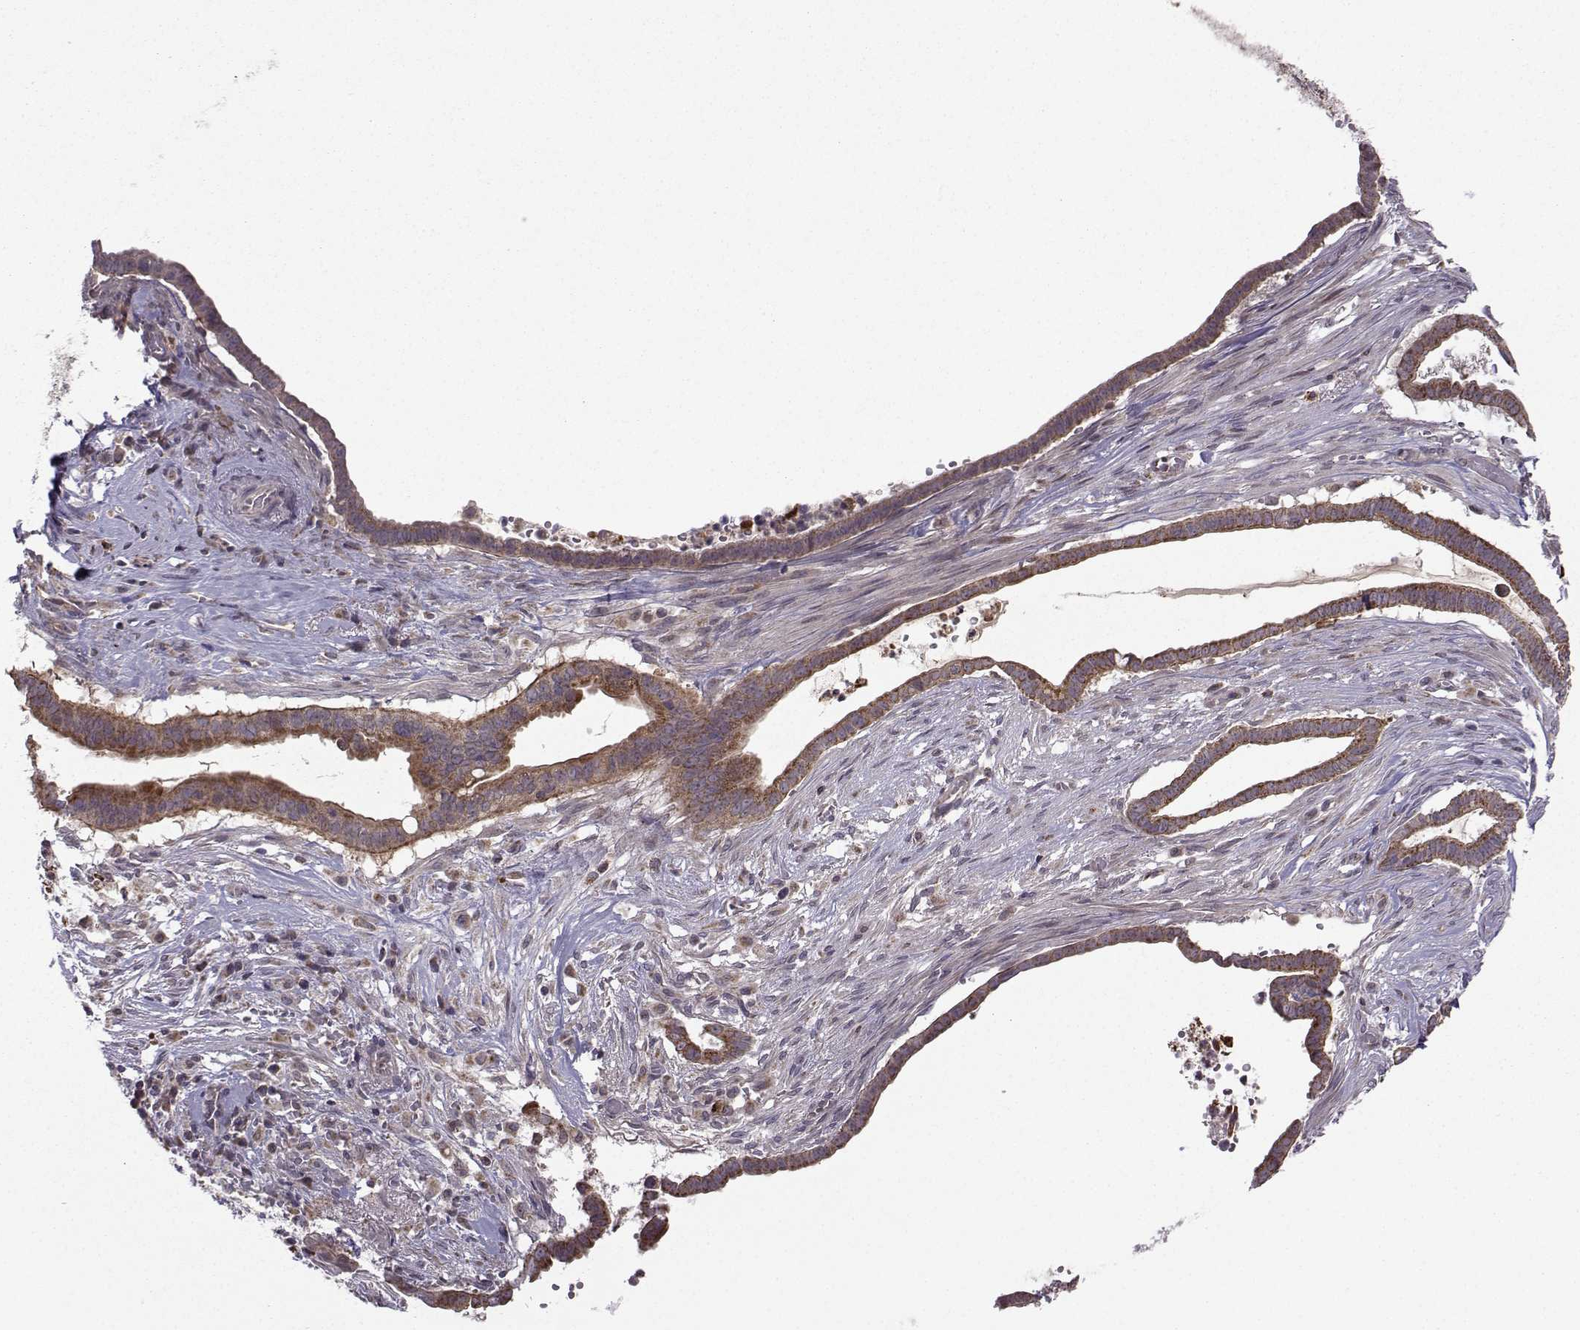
{"staining": {"intensity": "strong", "quantity": "25%-75%", "location": "cytoplasmic/membranous"}, "tissue": "pancreatic cancer", "cell_type": "Tumor cells", "image_type": "cancer", "snomed": [{"axis": "morphology", "description": "Adenocarcinoma, NOS"}, {"axis": "topography", "description": "Pancreas"}], "caption": "Immunohistochemistry histopathology image of adenocarcinoma (pancreatic) stained for a protein (brown), which reveals high levels of strong cytoplasmic/membranous positivity in approximately 25%-75% of tumor cells.", "gene": "NECAB3", "patient": {"sex": "male", "age": 61}}